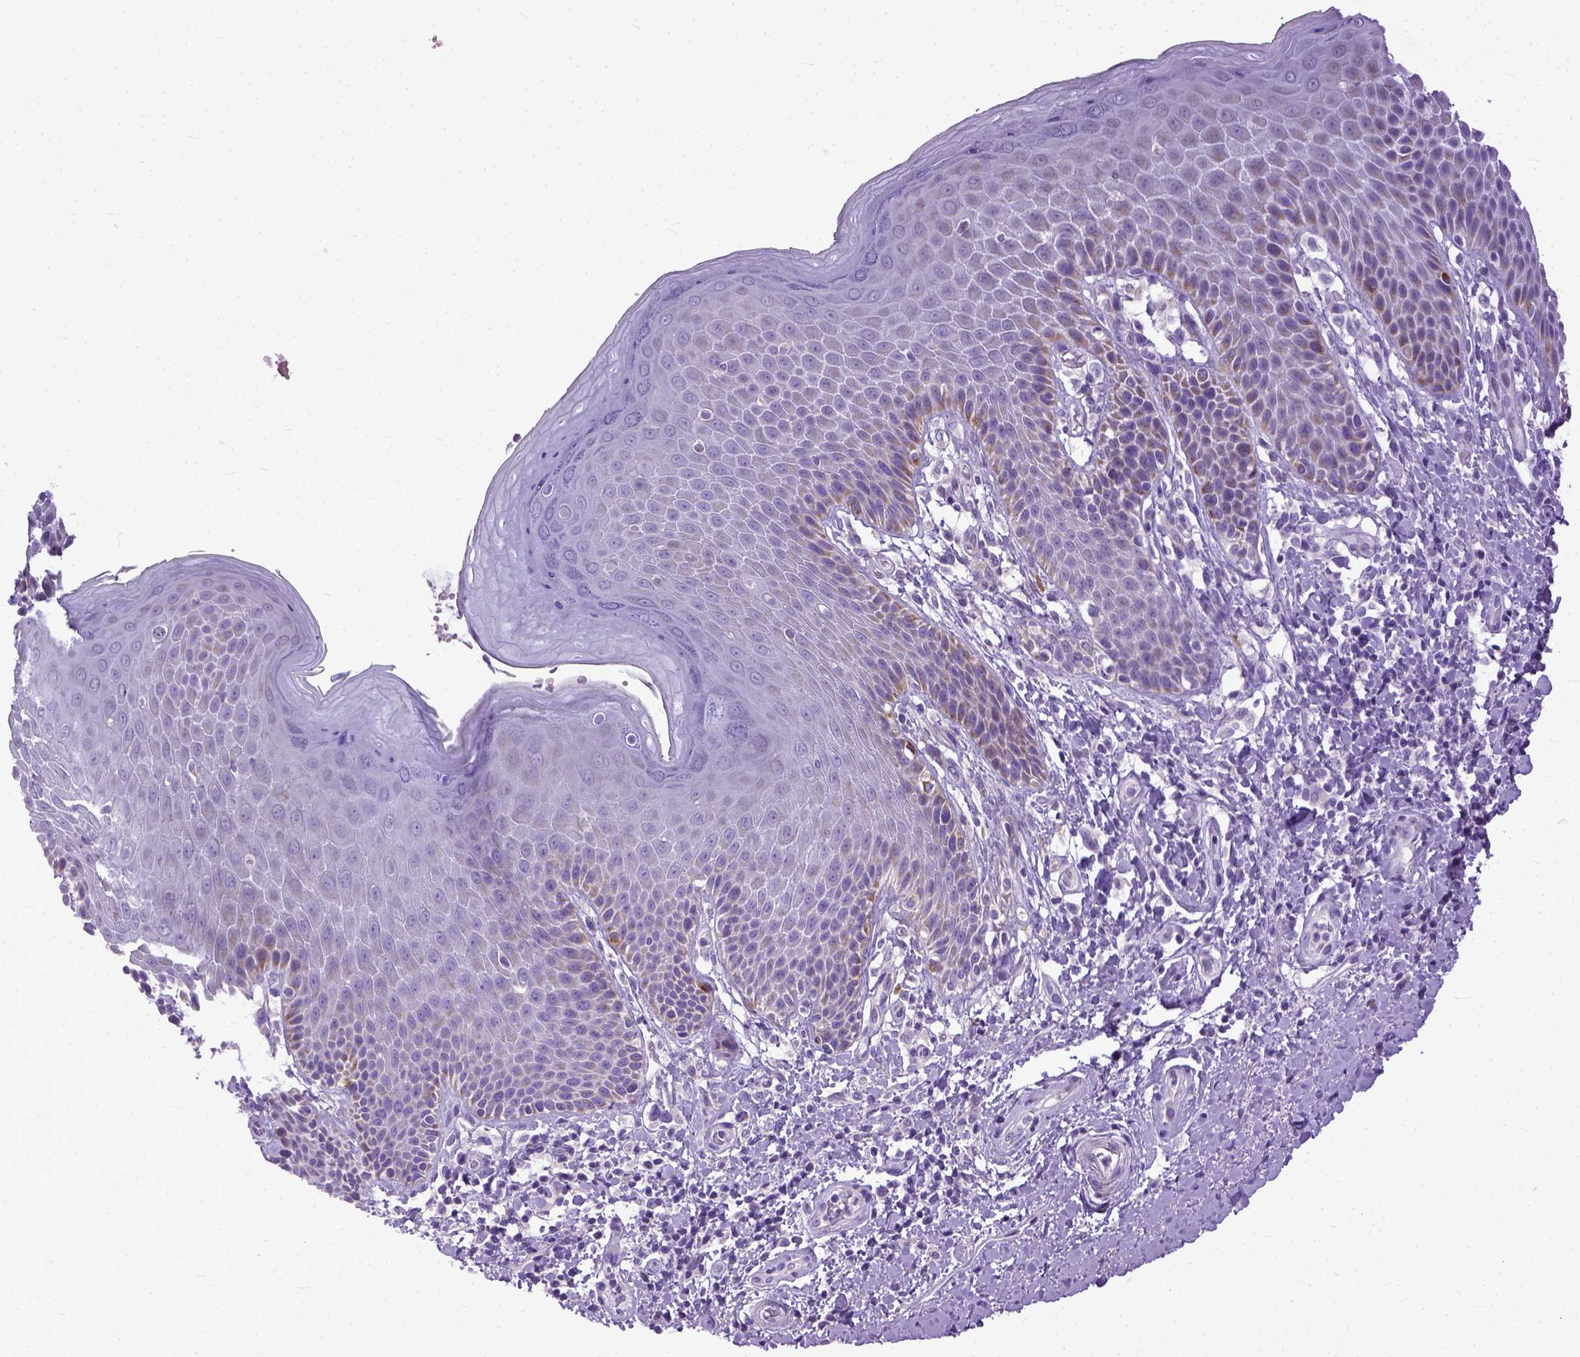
{"staining": {"intensity": "negative", "quantity": "none", "location": "none"}, "tissue": "skin", "cell_type": "Epidermal cells", "image_type": "normal", "snomed": [{"axis": "morphology", "description": "Normal tissue, NOS"}, {"axis": "topography", "description": "Anal"}, {"axis": "topography", "description": "Peripheral nerve tissue"}], "caption": "Benign skin was stained to show a protein in brown. There is no significant positivity in epidermal cells.", "gene": "PLK5", "patient": {"sex": "male", "age": 51}}